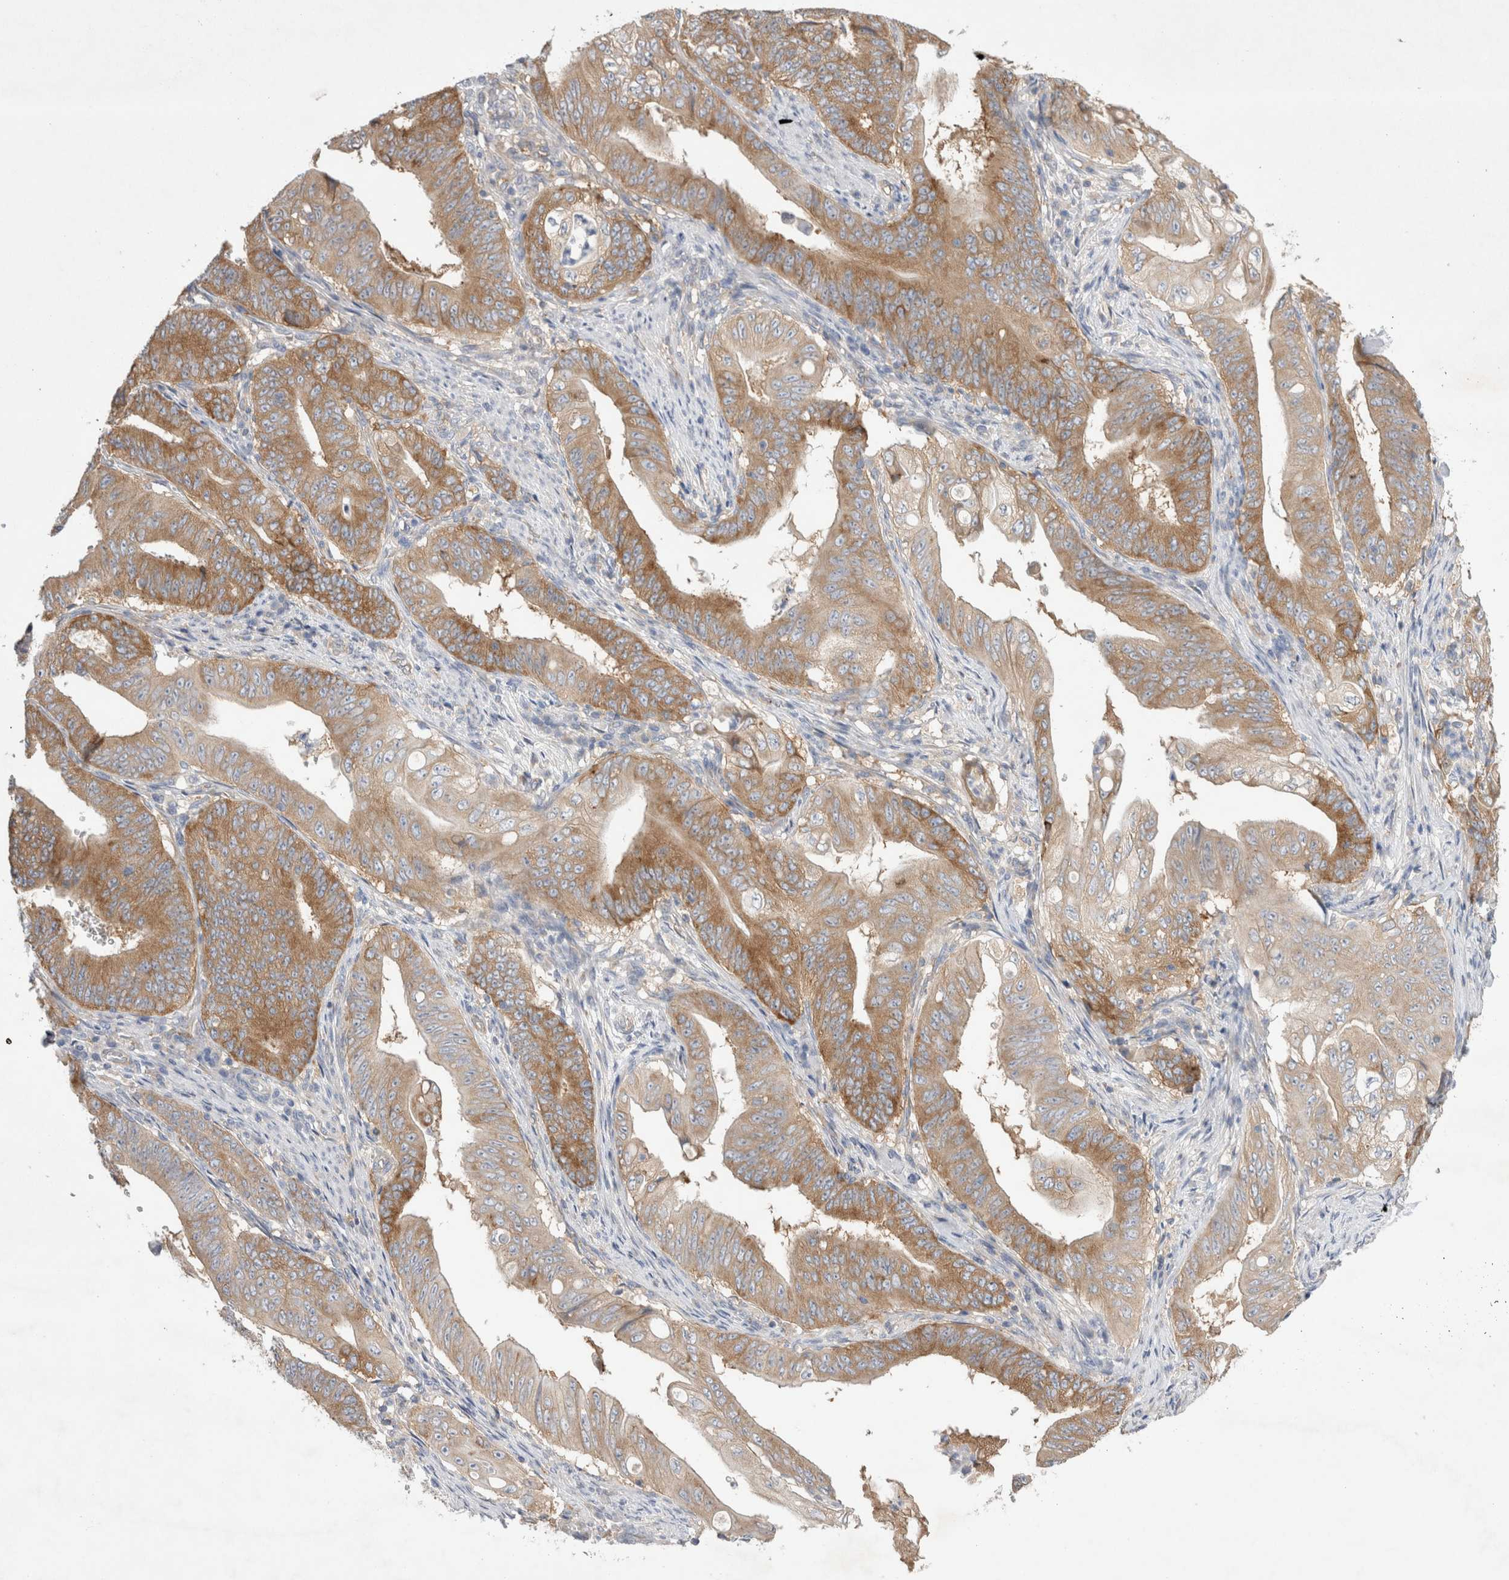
{"staining": {"intensity": "moderate", "quantity": ">75%", "location": "cytoplasmic/membranous"}, "tissue": "stomach cancer", "cell_type": "Tumor cells", "image_type": "cancer", "snomed": [{"axis": "morphology", "description": "Adenocarcinoma, NOS"}, {"axis": "topography", "description": "Stomach"}], "caption": "Stomach cancer (adenocarcinoma) was stained to show a protein in brown. There is medium levels of moderate cytoplasmic/membranous positivity in approximately >75% of tumor cells.", "gene": "ZNF23", "patient": {"sex": "female", "age": 73}}